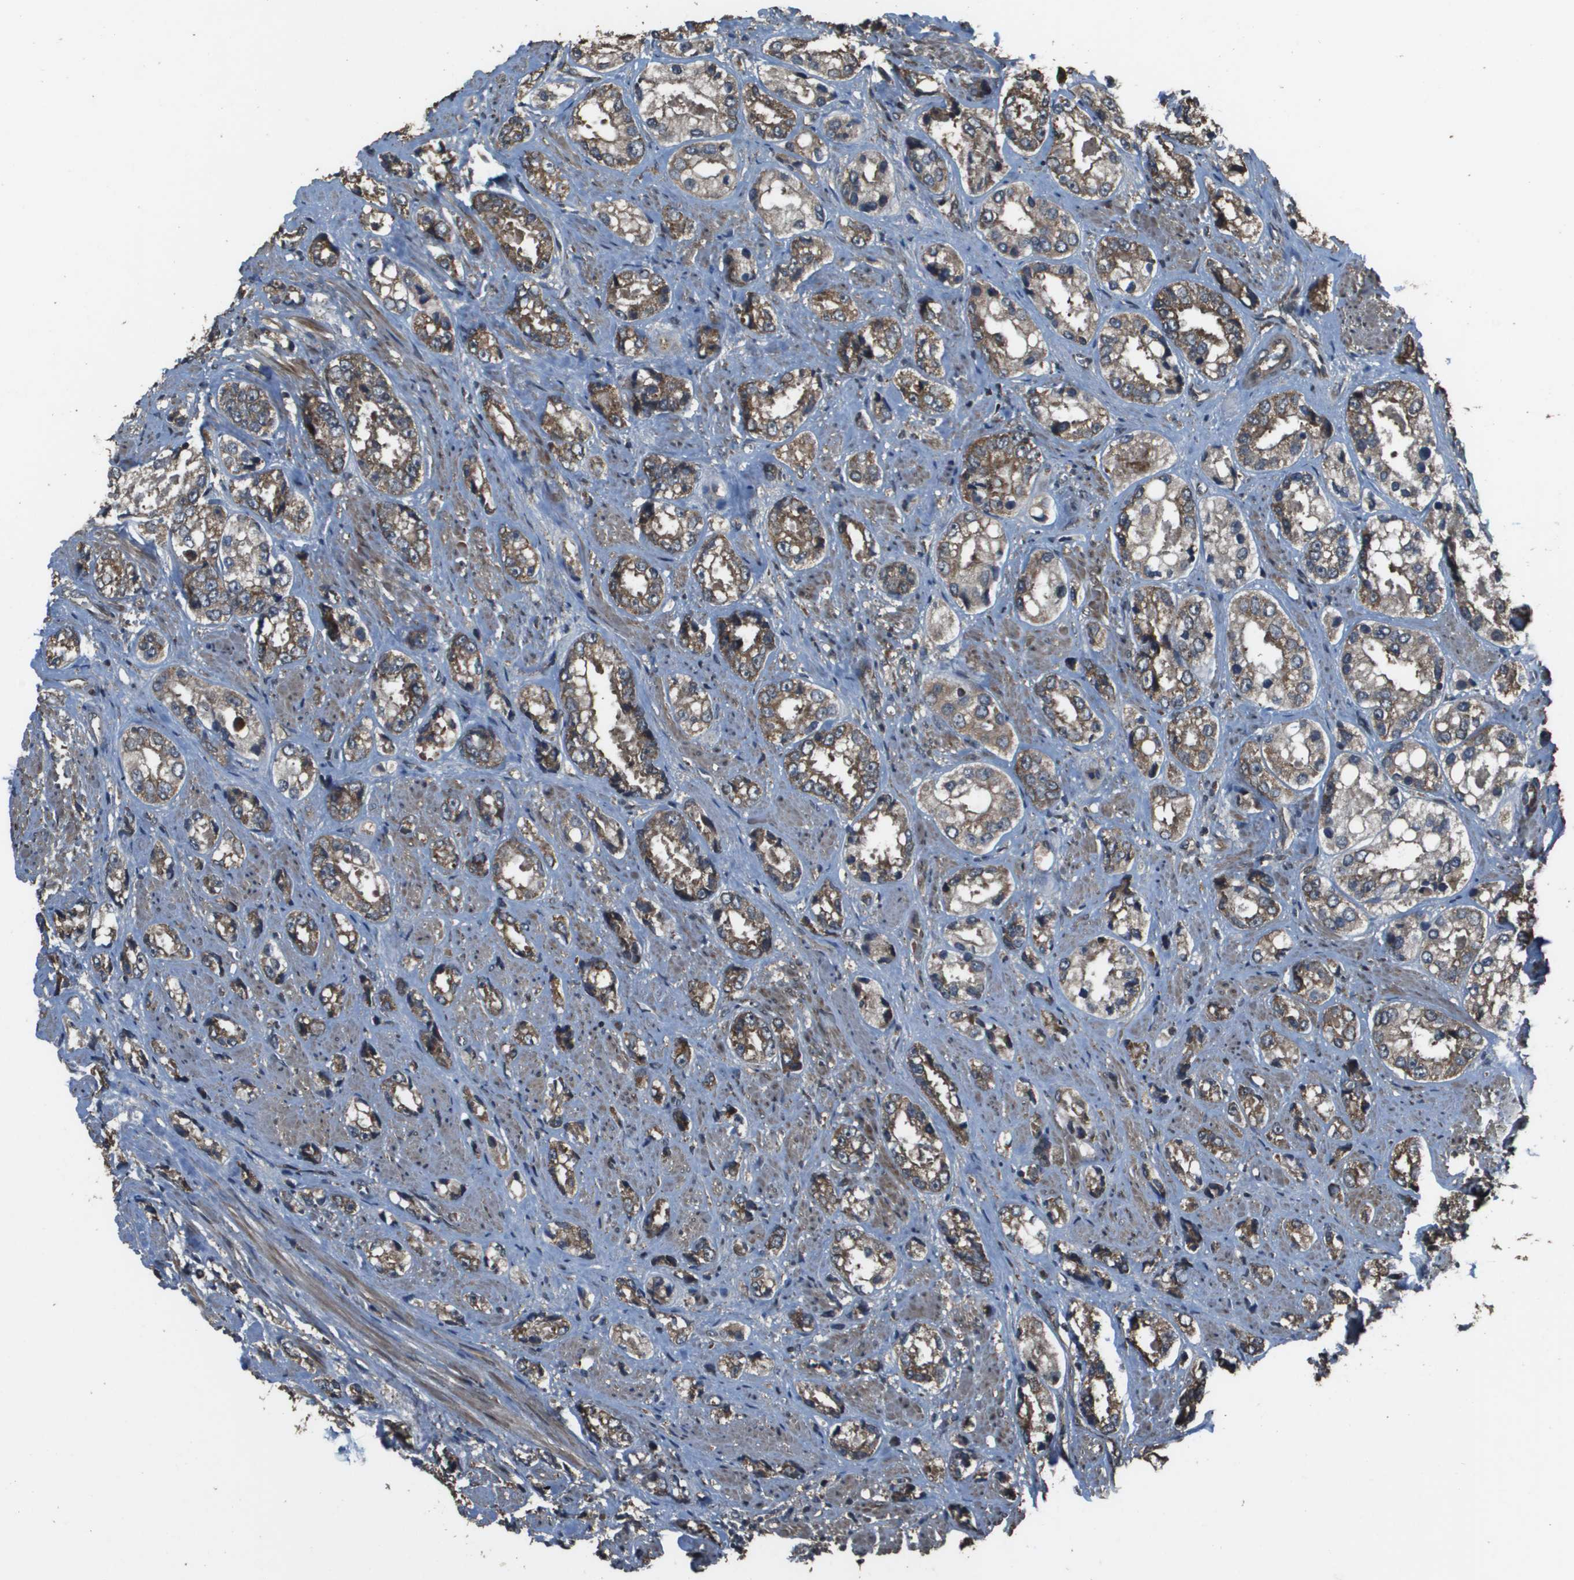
{"staining": {"intensity": "moderate", "quantity": ">75%", "location": "cytoplasmic/membranous"}, "tissue": "prostate cancer", "cell_type": "Tumor cells", "image_type": "cancer", "snomed": [{"axis": "morphology", "description": "Adenocarcinoma, High grade"}, {"axis": "topography", "description": "Prostate"}], "caption": "An immunohistochemistry micrograph of neoplastic tissue is shown. Protein staining in brown labels moderate cytoplasmic/membranous positivity in prostate cancer (high-grade adenocarcinoma) within tumor cells.", "gene": "FIG4", "patient": {"sex": "male", "age": 61}}